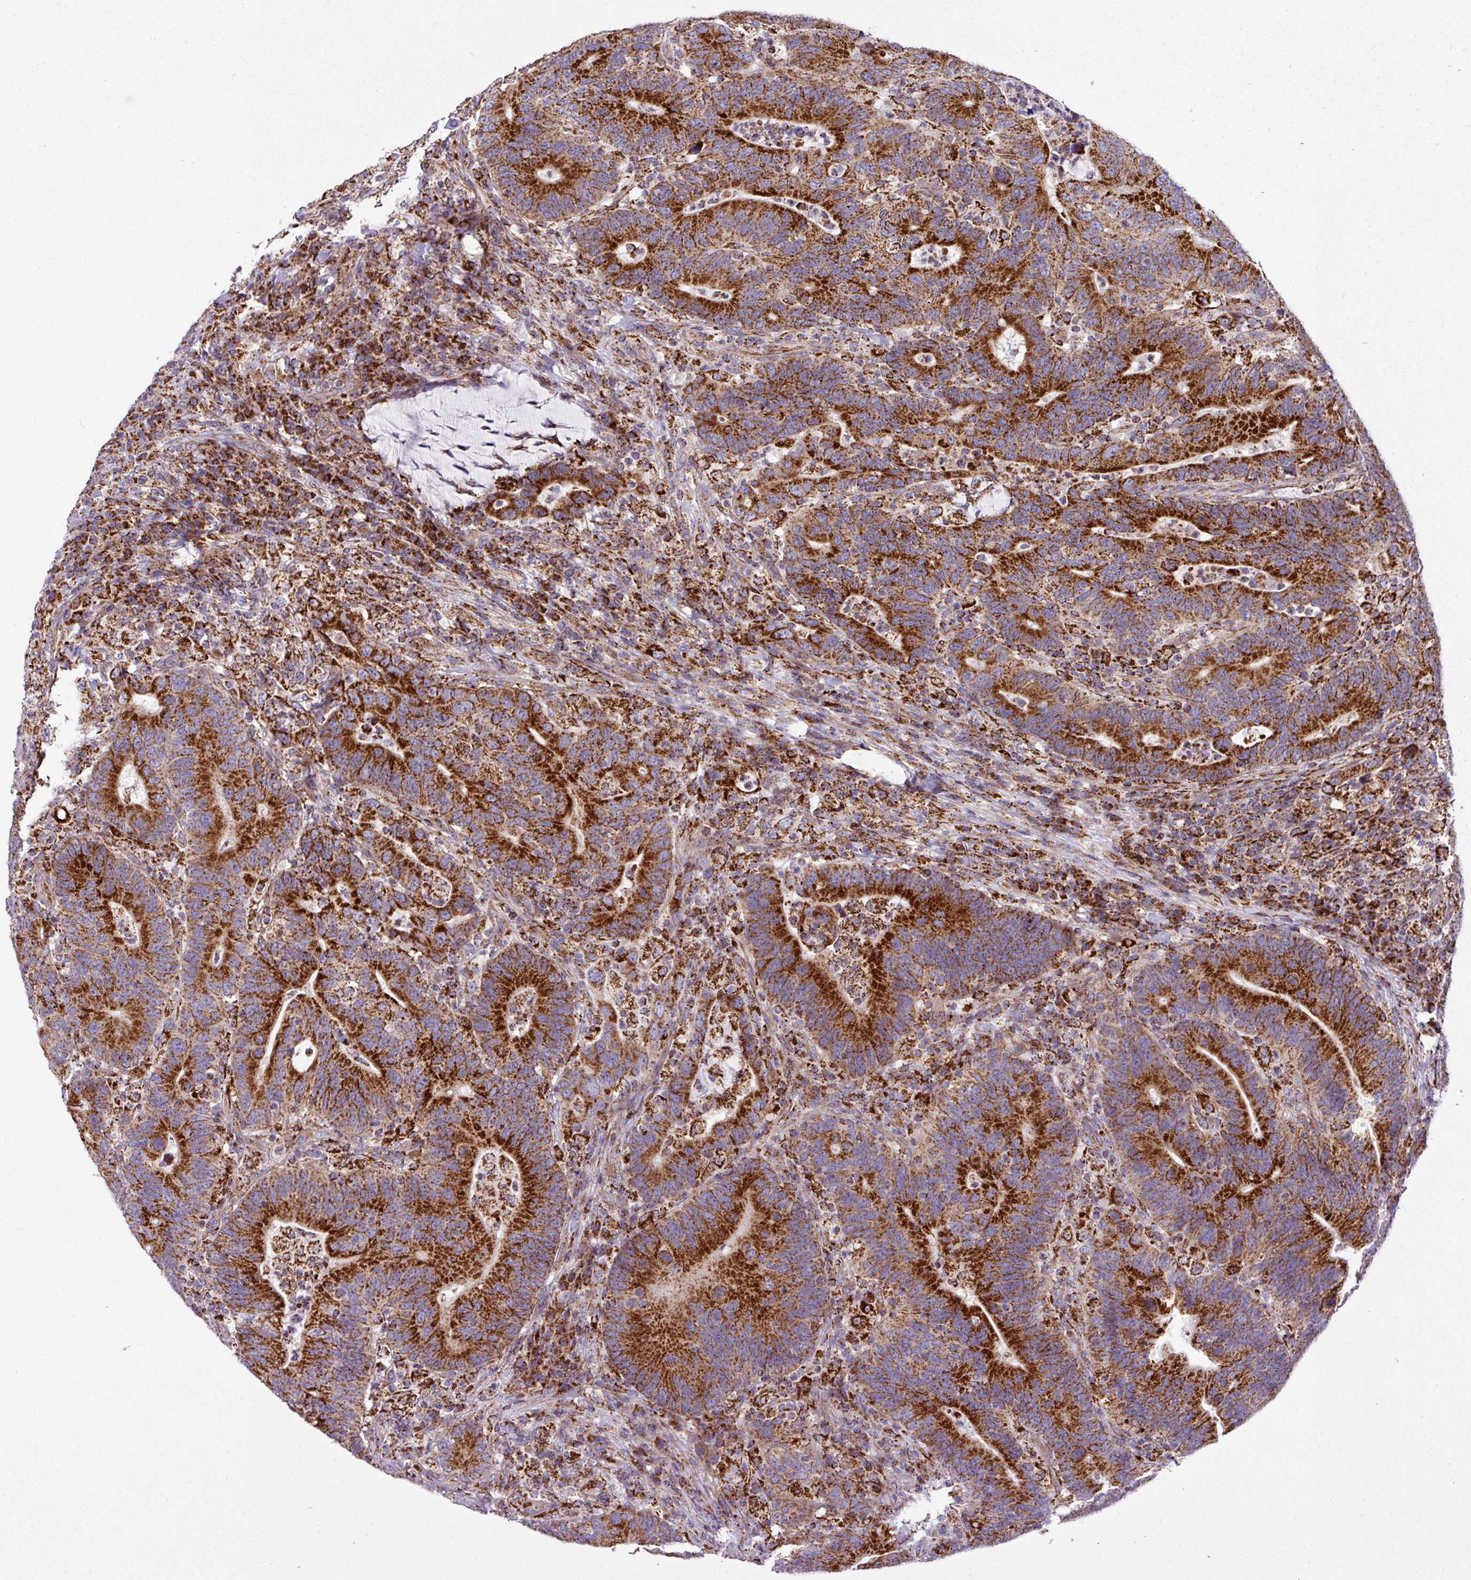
{"staining": {"intensity": "strong", "quantity": ">75%", "location": "cytoplasmic/membranous"}, "tissue": "colorectal cancer", "cell_type": "Tumor cells", "image_type": "cancer", "snomed": [{"axis": "morphology", "description": "Adenocarcinoma, NOS"}, {"axis": "topography", "description": "Colon"}], "caption": "This micrograph exhibits adenocarcinoma (colorectal) stained with IHC to label a protein in brown. The cytoplasmic/membranous of tumor cells show strong positivity for the protein. Nuclei are counter-stained blue.", "gene": "ZNF569", "patient": {"sex": "female", "age": 66}}